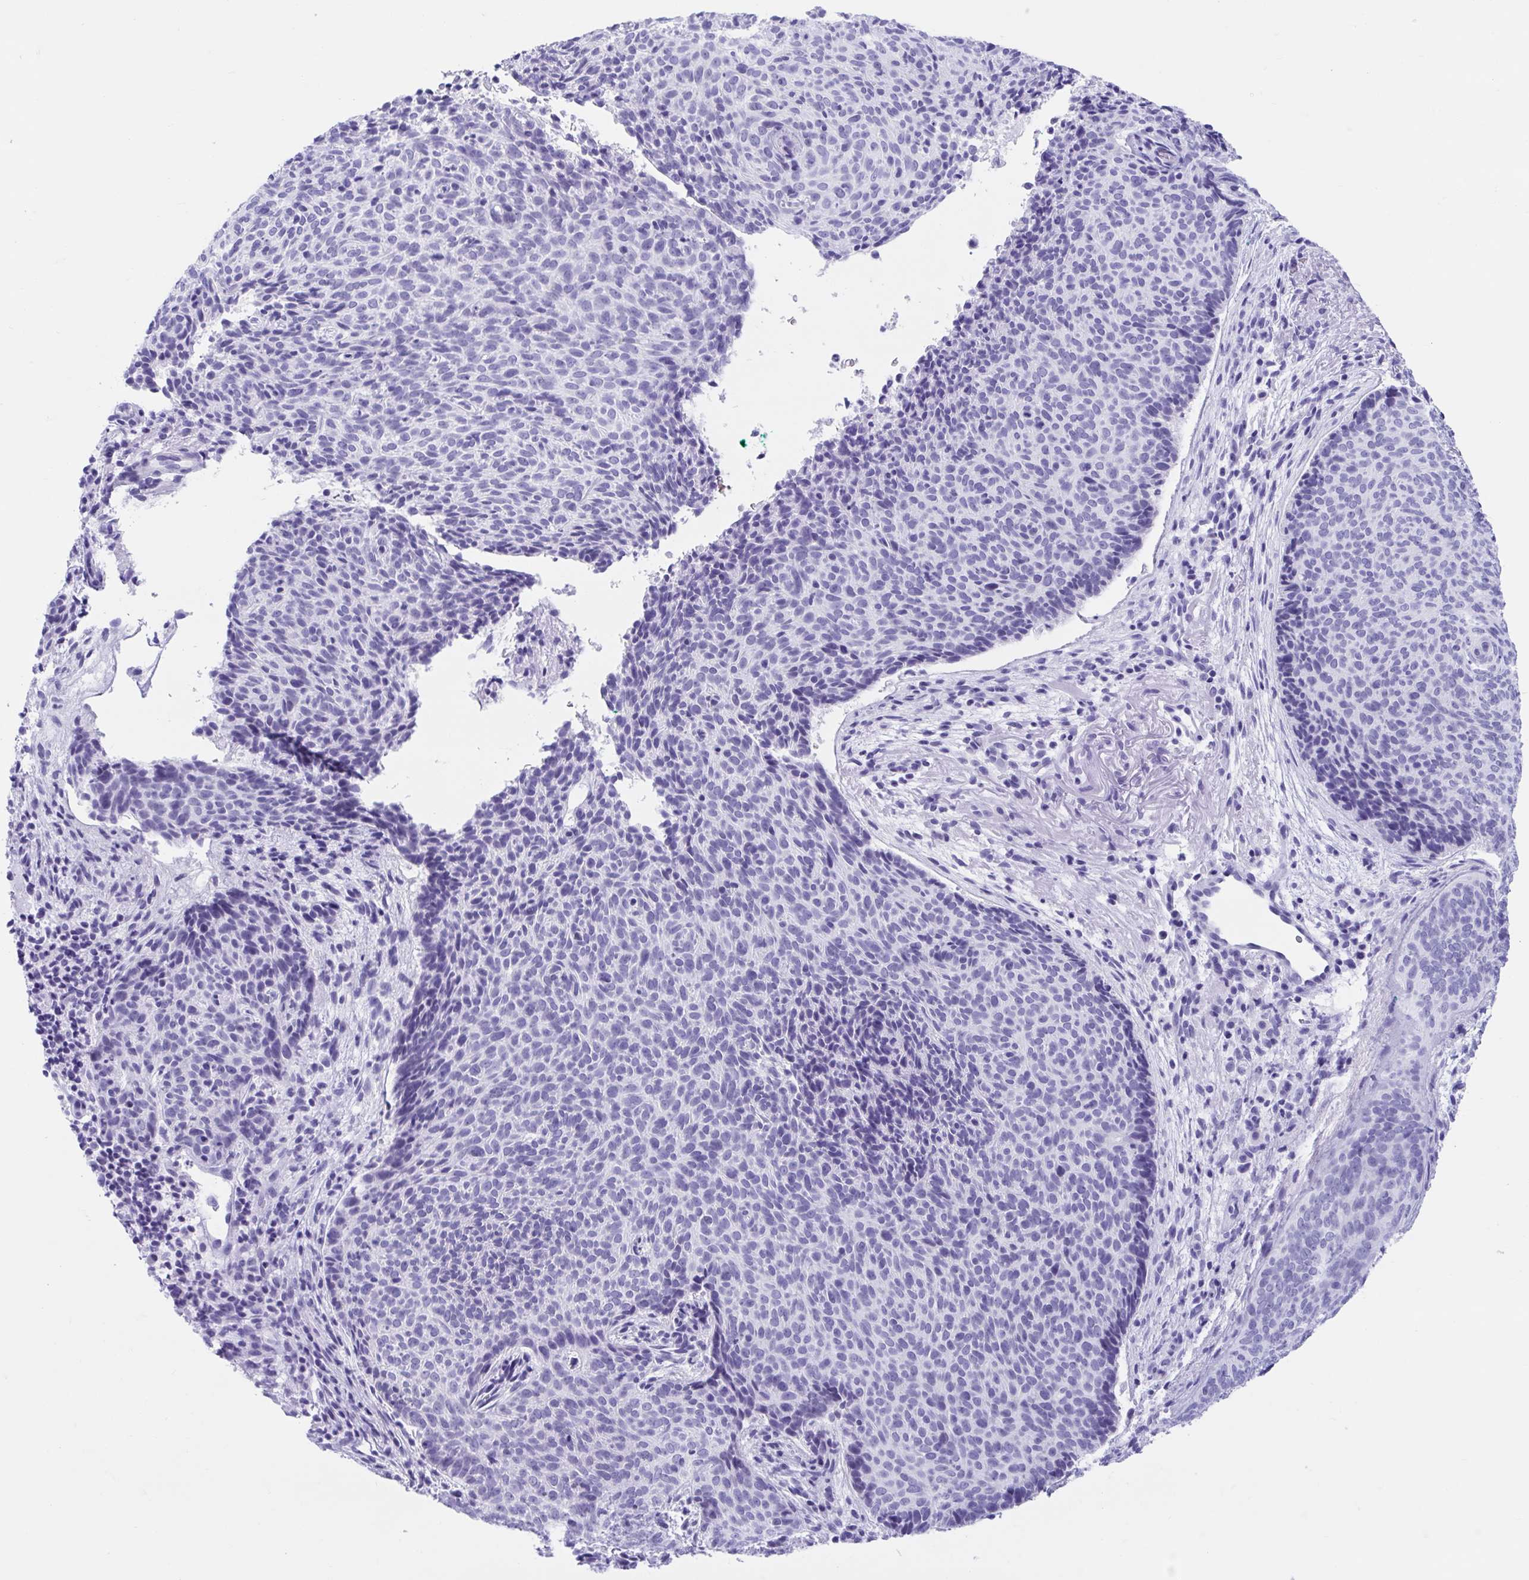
{"staining": {"intensity": "negative", "quantity": "none", "location": "none"}, "tissue": "skin cancer", "cell_type": "Tumor cells", "image_type": "cancer", "snomed": [{"axis": "morphology", "description": "Basal cell carcinoma"}, {"axis": "topography", "description": "Skin"}, {"axis": "topography", "description": "Skin of head"}], "caption": "The photomicrograph reveals no significant expression in tumor cells of basal cell carcinoma (skin). Brightfield microscopy of immunohistochemistry (IHC) stained with DAB (brown) and hematoxylin (blue), captured at high magnification.", "gene": "TMEM35A", "patient": {"sex": "female", "age": 92}}